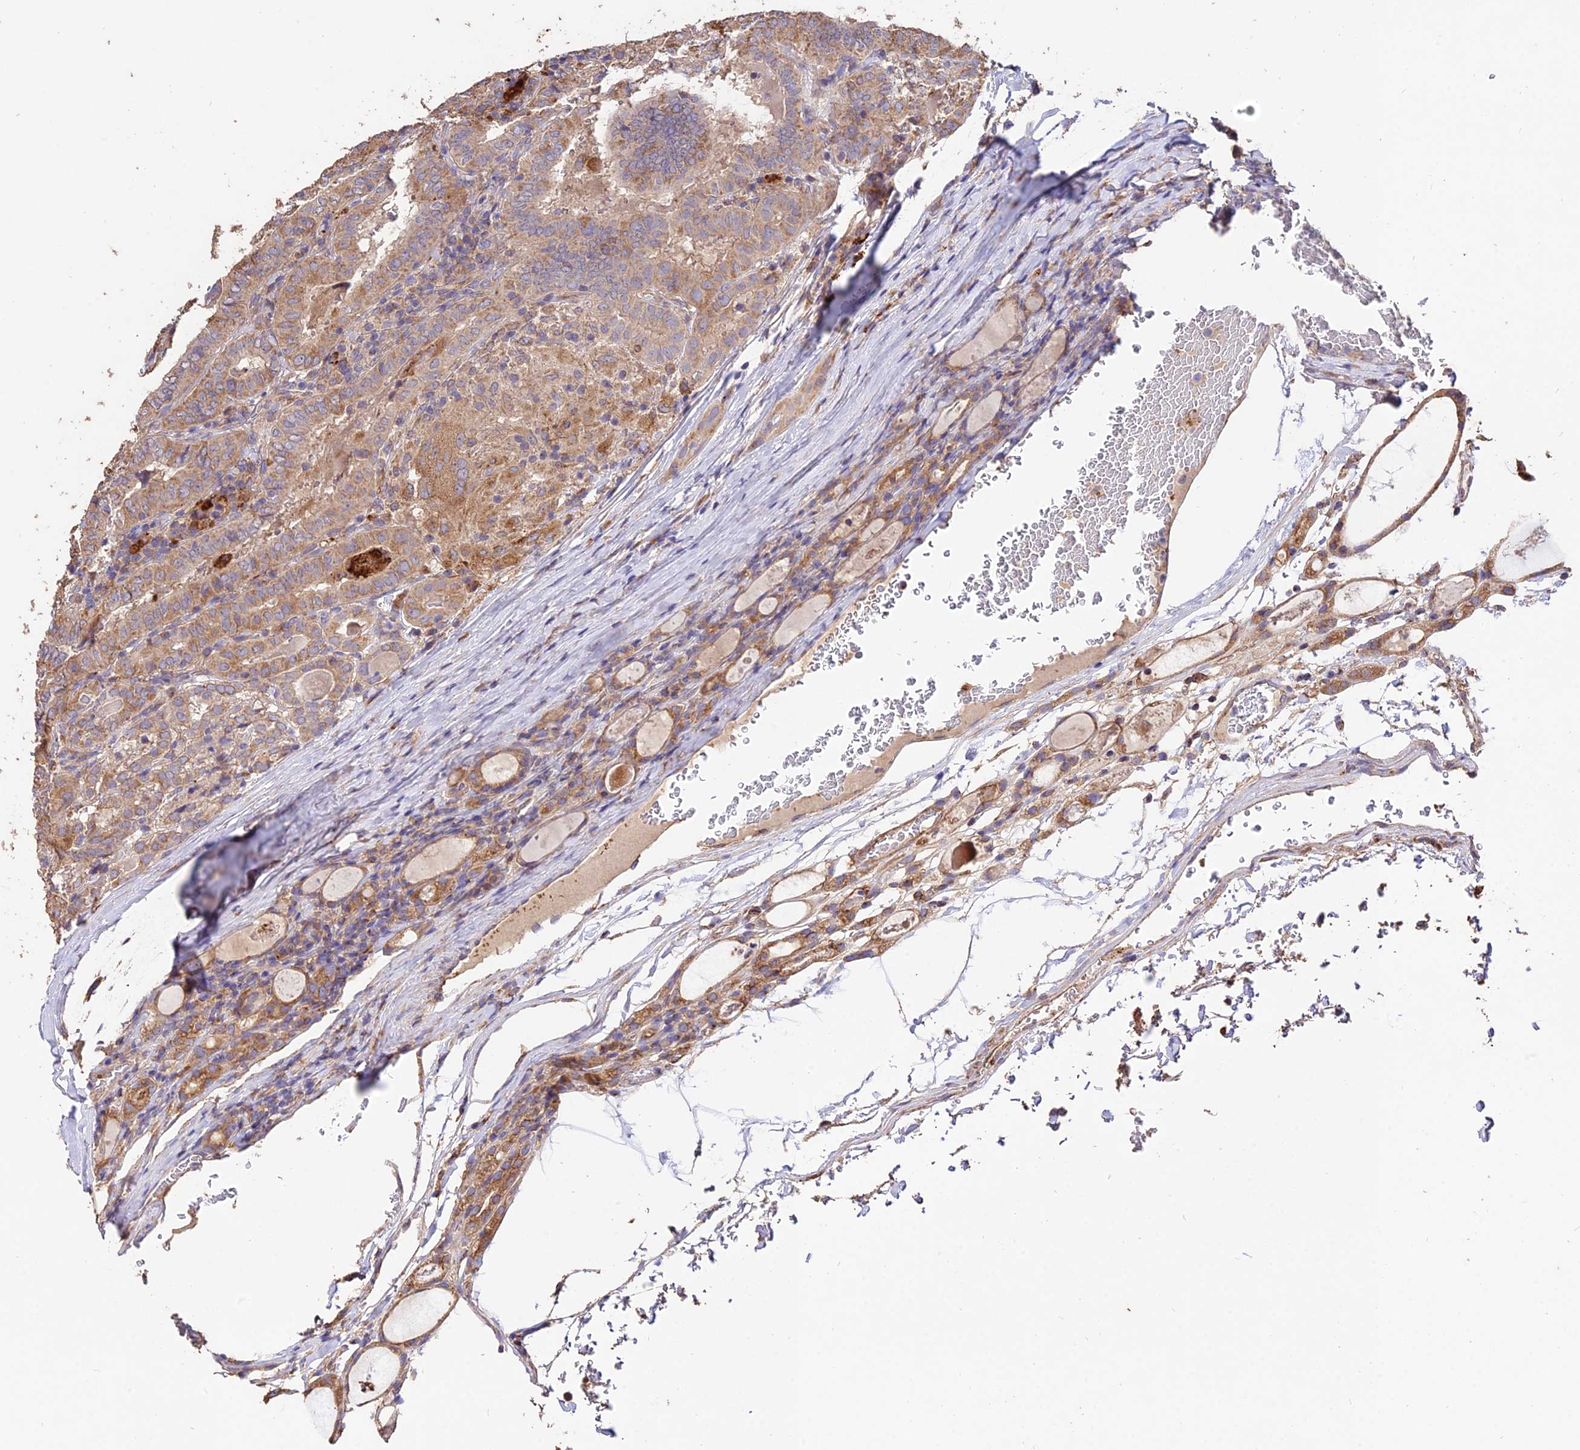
{"staining": {"intensity": "moderate", "quantity": "25%-75%", "location": "cytoplasmic/membranous"}, "tissue": "thyroid cancer", "cell_type": "Tumor cells", "image_type": "cancer", "snomed": [{"axis": "morphology", "description": "Papillary adenocarcinoma, NOS"}, {"axis": "topography", "description": "Thyroid gland"}], "caption": "Immunohistochemical staining of thyroid cancer exhibits moderate cytoplasmic/membranous protein expression in approximately 25%-75% of tumor cells. (DAB IHC, brown staining for protein, blue staining for nuclei).", "gene": "SDHD", "patient": {"sex": "female", "age": 72}}